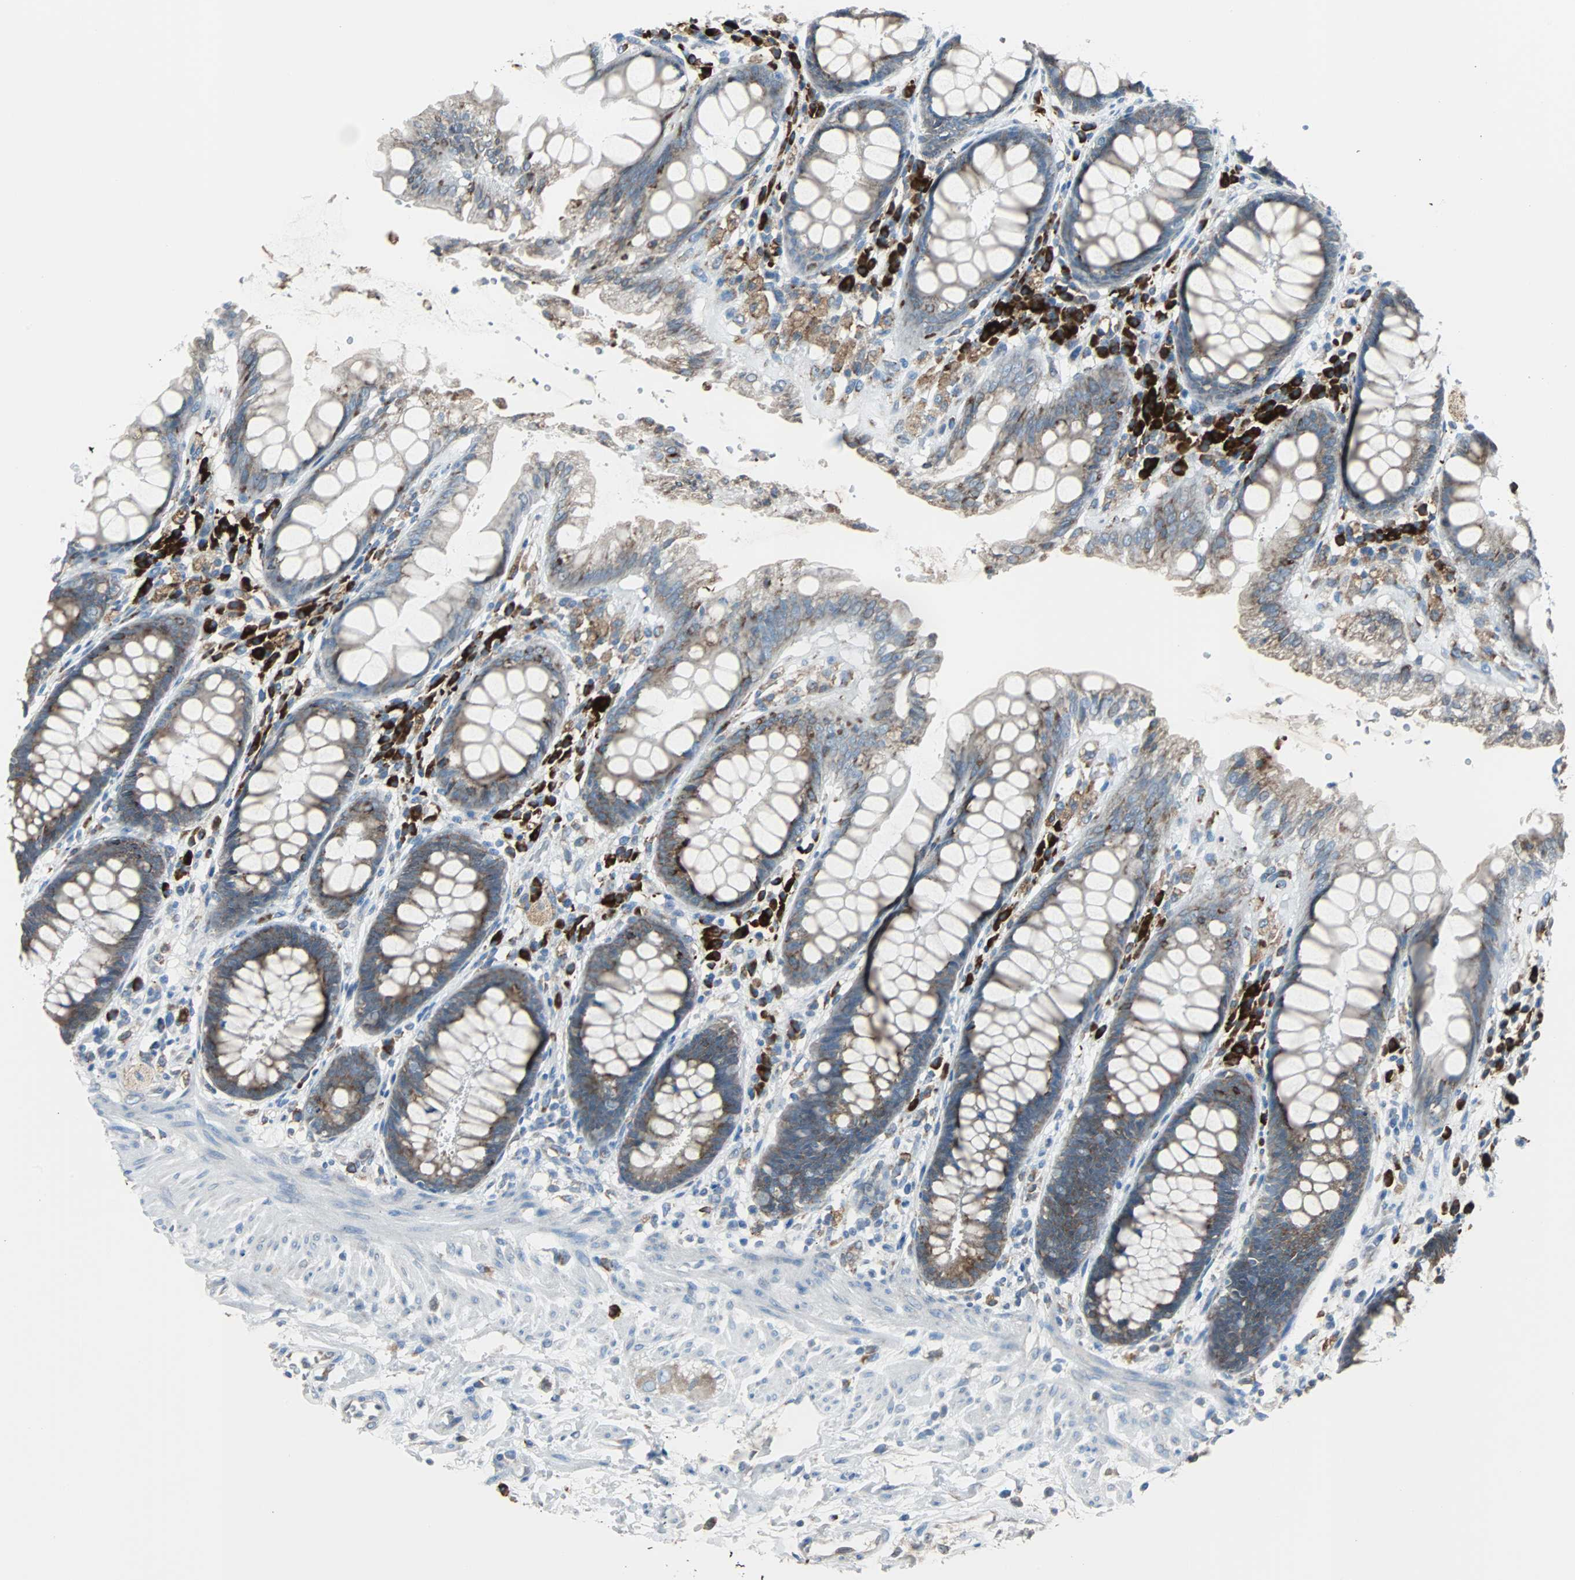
{"staining": {"intensity": "moderate", "quantity": "25%-75%", "location": "cytoplasmic/membranous"}, "tissue": "rectum", "cell_type": "Glandular cells", "image_type": "normal", "snomed": [{"axis": "morphology", "description": "Normal tissue, NOS"}, {"axis": "topography", "description": "Rectum"}], "caption": "An image showing moderate cytoplasmic/membranous positivity in approximately 25%-75% of glandular cells in unremarkable rectum, as visualized by brown immunohistochemical staining.", "gene": "PDIA4", "patient": {"sex": "female", "age": 46}}